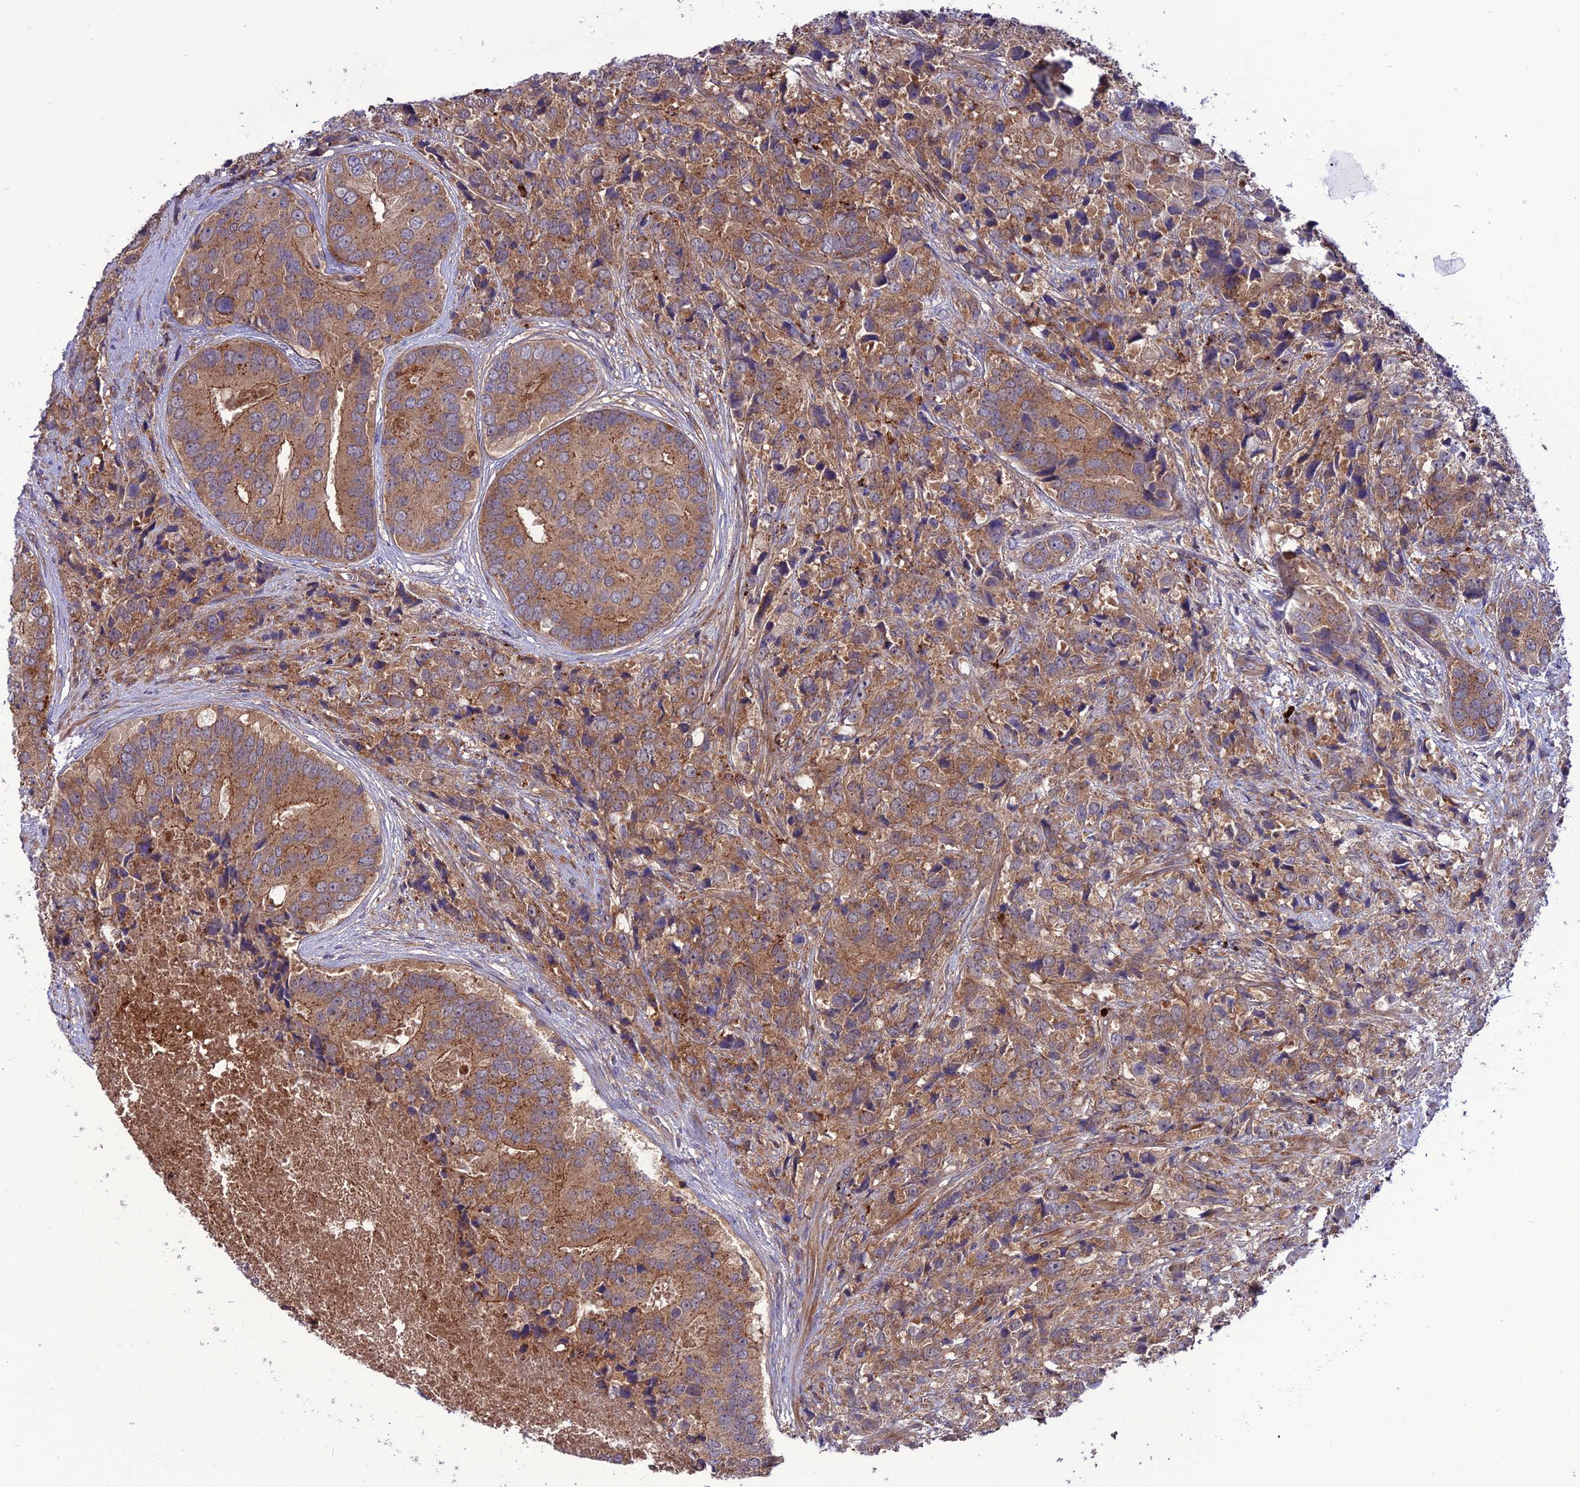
{"staining": {"intensity": "moderate", "quantity": ">75%", "location": "cytoplasmic/membranous"}, "tissue": "prostate cancer", "cell_type": "Tumor cells", "image_type": "cancer", "snomed": [{"axis": "morphology", "description": "Adenocarcinoma, High grade"}, {"axis": "topography", "description": "Prostate"}], "caption": "Human prostate cancer stained with a protein marker demonstrates moderate staining in tumor cells.", "gene": "PPIL3", "patient": {"sex": "male", "age": 62}}